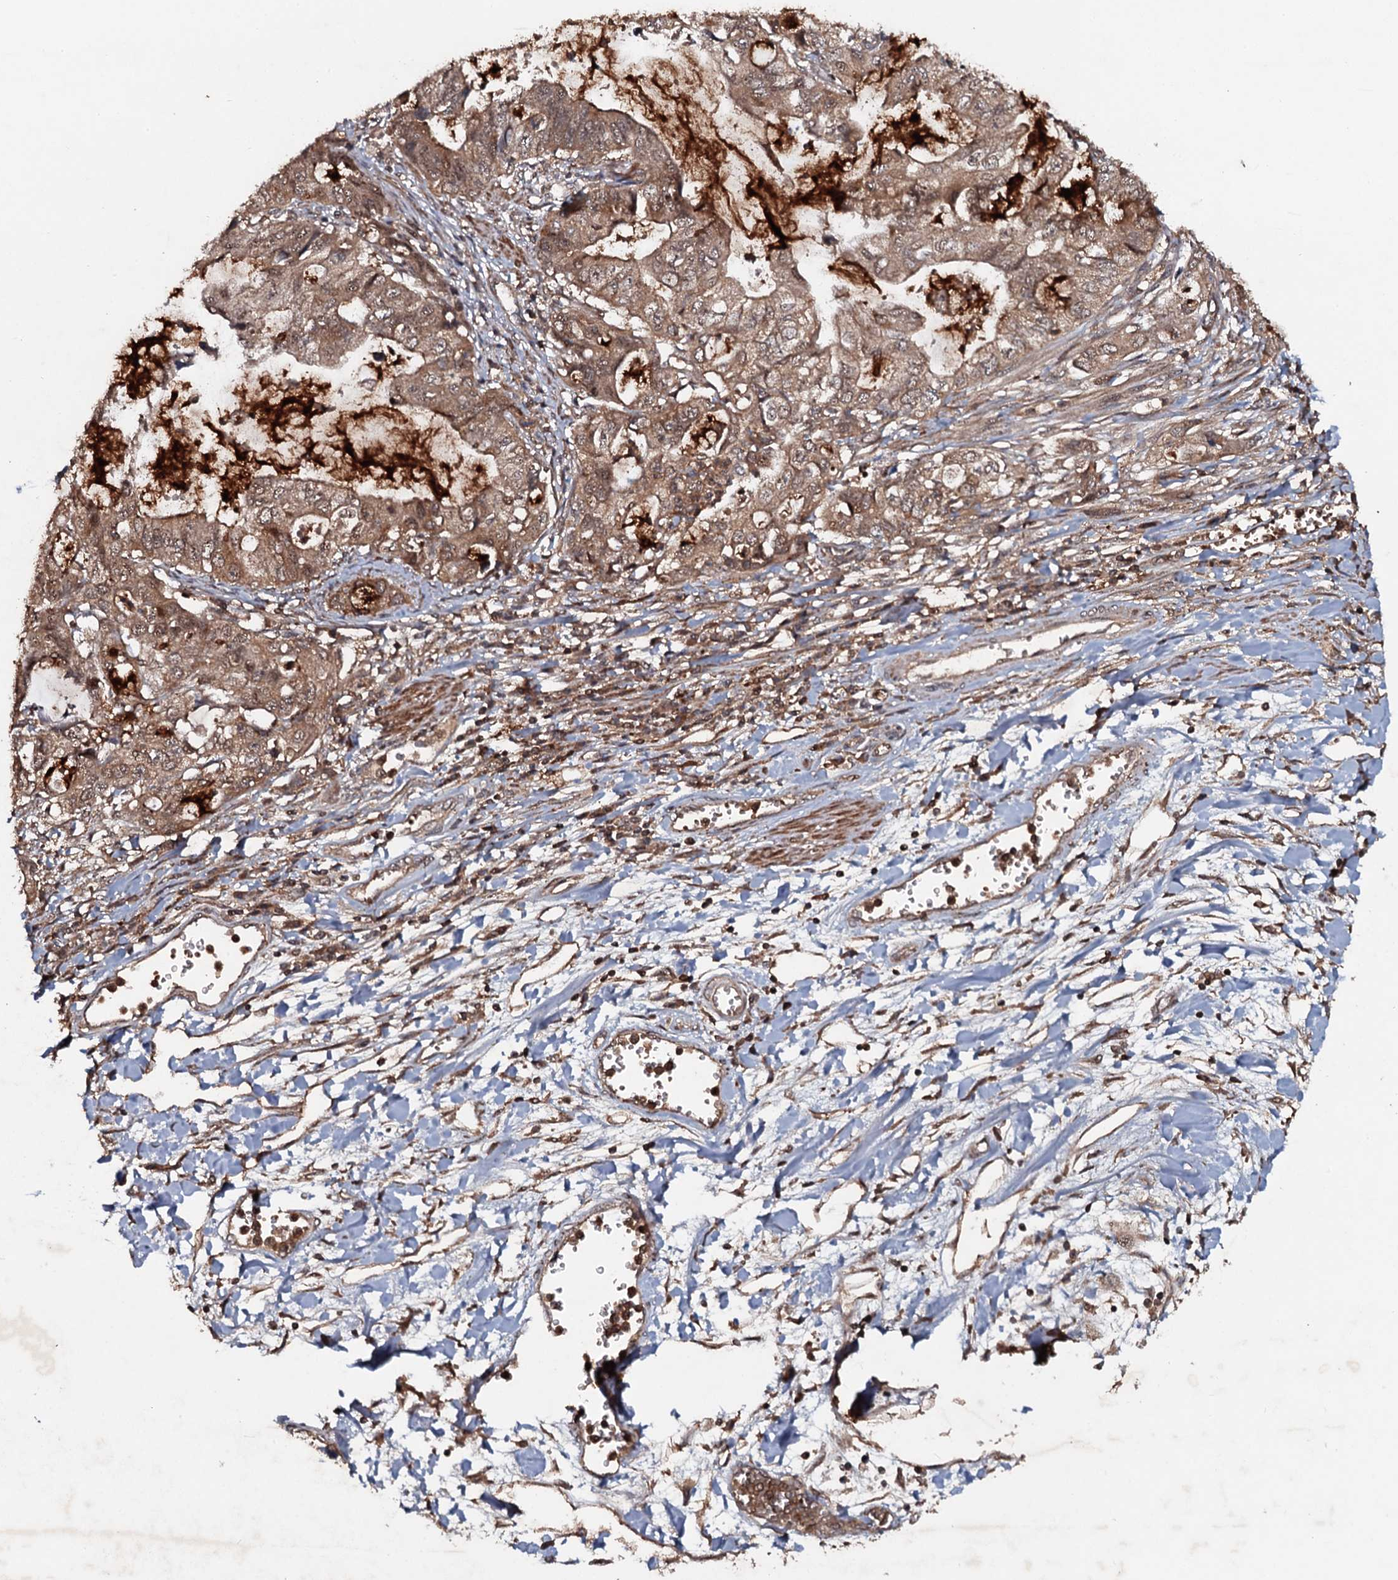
{"staining": {"intensity": "moderate", "quantity": ">75%", "location": "cytoplasmic/membranous,nuclear"}, "tissue": "stomach cancer", "cell_type": "Tumor cells", "image_type": "cancer", "snomed": [{"axis": "morphology", "description": "Adenocarcinoma, NOS"}, {"axis": "topography", "description": "Stomach, upper"}], "caption": "A high-resolution photomicrograph shows IHC staining of adenocarcinoma (stomach), which displays moderate cytoplasmic/membranous and nuclear expression in about >75% of tumor cells.", "gene": "ADGRG3", "patient": {"sex": "female", "age": 52}}